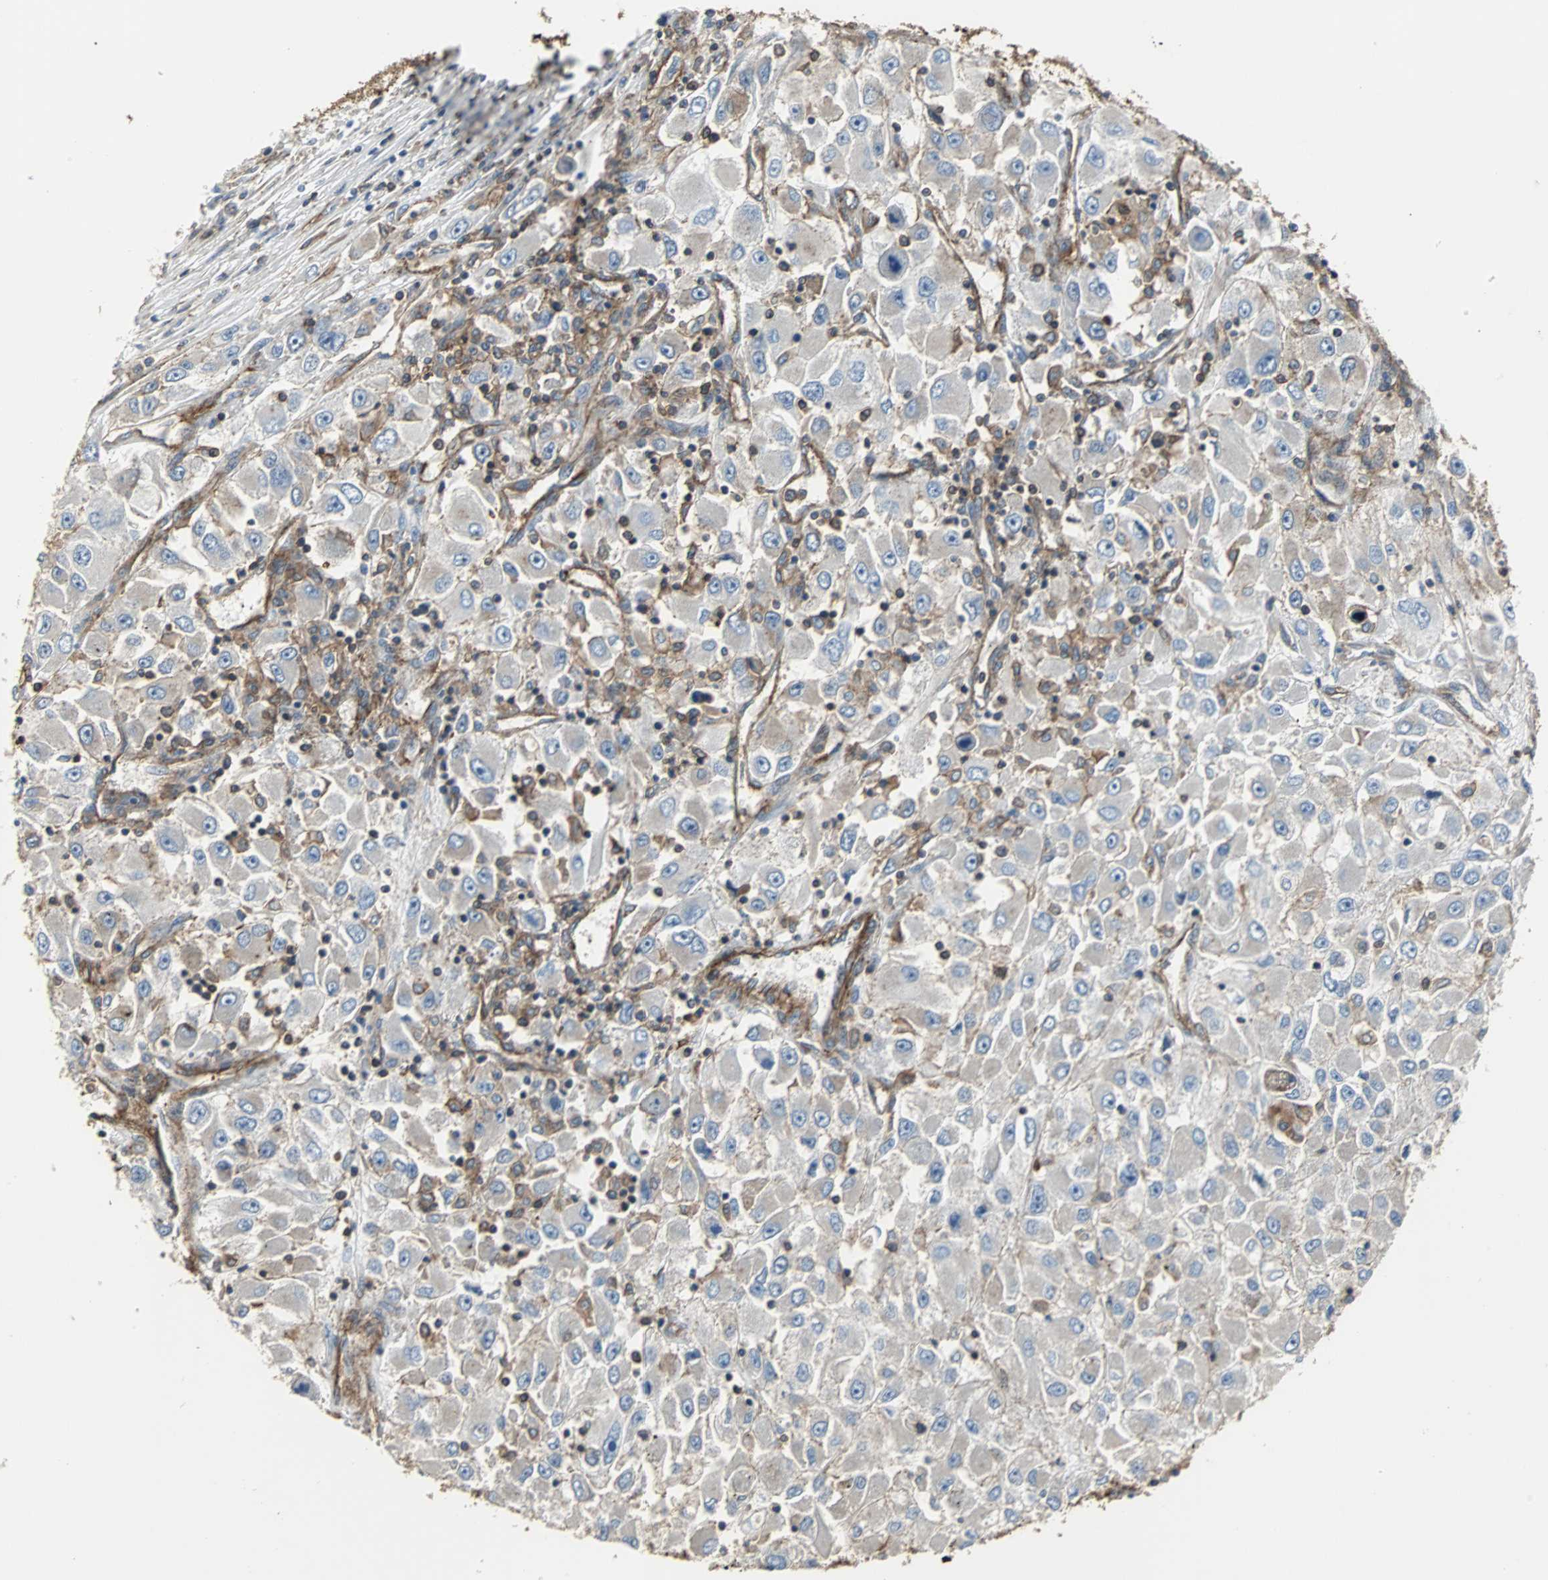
{"staining": {"intensity": "negative", "quantity": "none", "location": "none"}, "tissue": "renal cancer", "cell_type": "Tumor cells", "image_type": "cancer", "snomed": [{"axis": "morphology", "description": "Adenocarcinoma, NOS"}, {"axis": "topography", "description": "Kidney"}], "caption": "A high-resolution micrograph shows IHC staining of renal cancer (adenocarcinoma), which displays no significant positivity in tumor cells.", "gene": "ACTN1", "patient": {"sex": "female", "age": 52}}